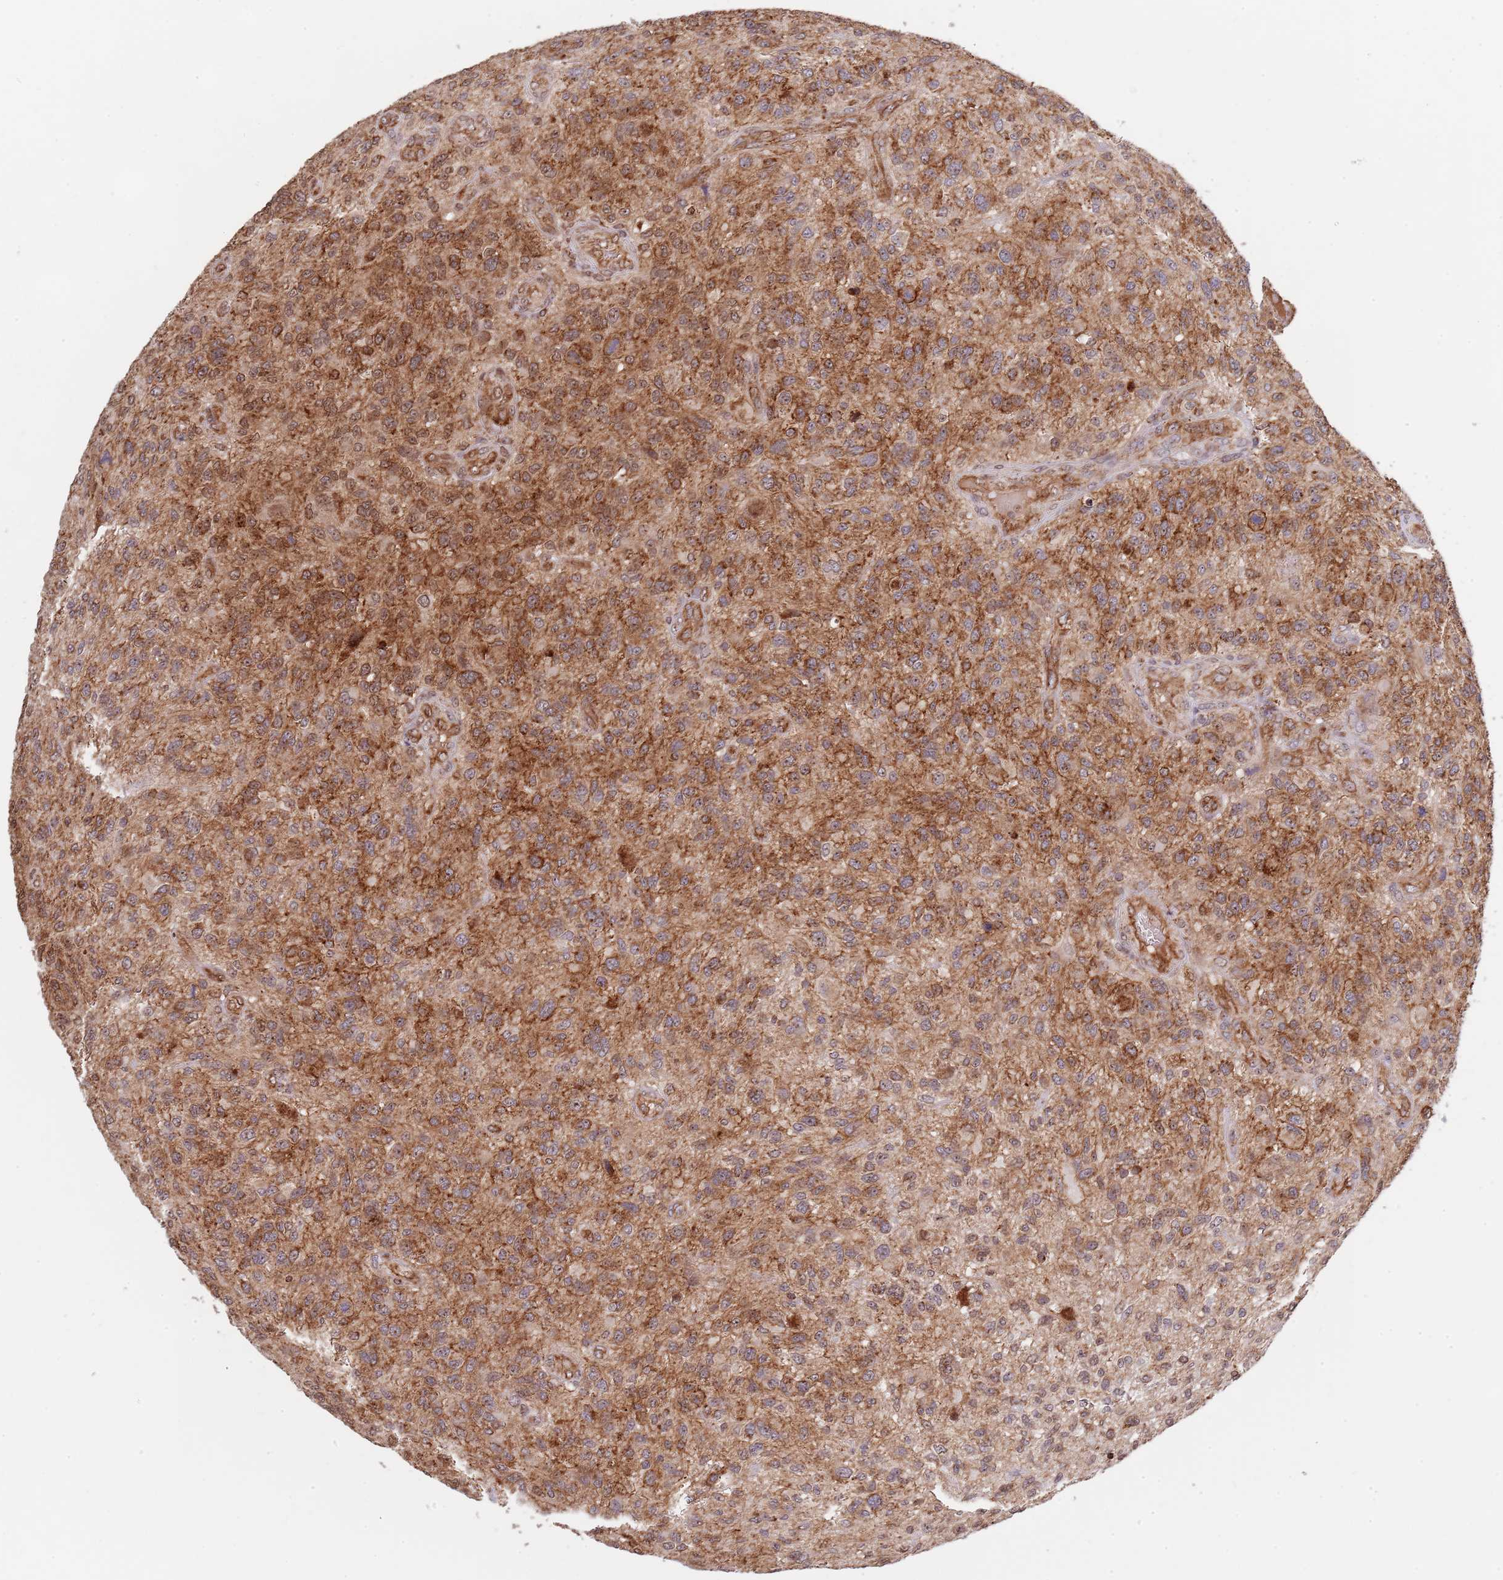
{"staining": {"intensity": "moderate", "quantity": ">75%", "location": "cytoplasmic/membranous,nuclear"}, "tissue": "glioma", "cell_type": "Tumor cells", "image_type": "cancer", "snomed": [{"axis": "morphology", "description": "Glioma, malignant, High grade"}, {"axis": "topography", "description": "Brain"}], "caption": "Tumor cells show moderate cytoplasmic/membranous and nuclear positivity in about >75% of cells in glioma.", "gene": "DCHS1", "patient": {"sex": "male", "age": 47}}